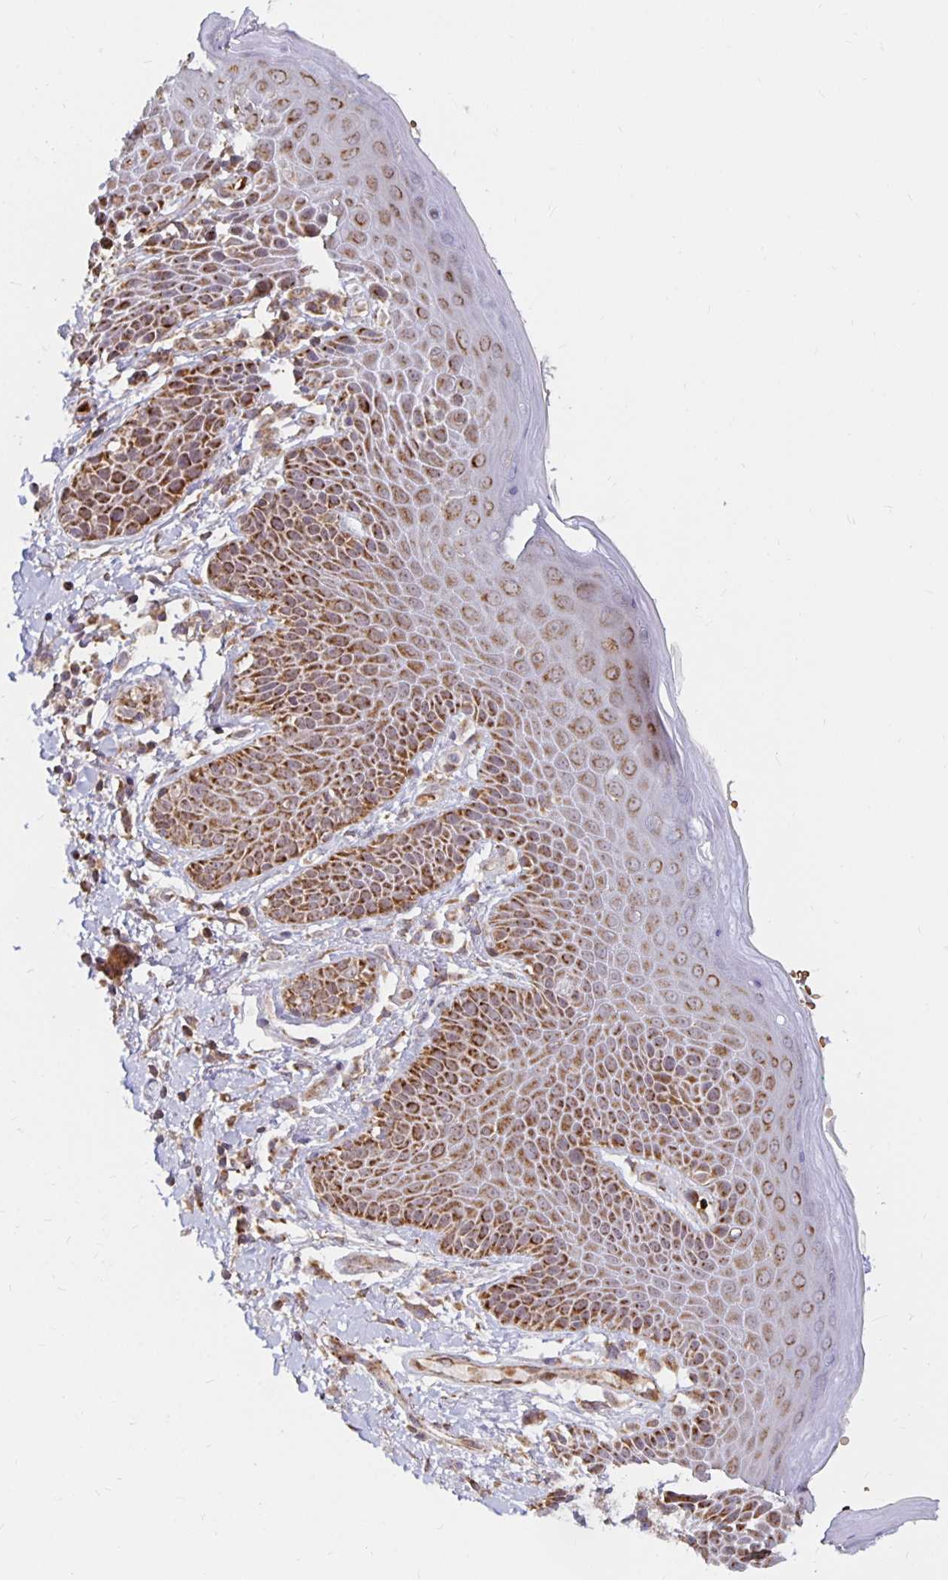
{"staining": {"intensity": "moderate", "quantity": ">75%", "location": "cytoplasmic/membranous"}, "tissue": "skin", "cell_type": "Epidermal cells", "image_type": "normal", "snomed": [{"axis": "morphology", "description": "Normal tissue, NOS"}, {"axis": "topography", "description": "Anal"}, {"axis": "topography", "description": "Peripheral nerve tissue"}], "caption": "DAB immunohistochemical staining of normal human skin displays moderate cytoplasmic/membranous protein expression in about >75% of epidermal cells.", "gene": "MRPL28", "patient": {"sex": "male", "age": 51}}